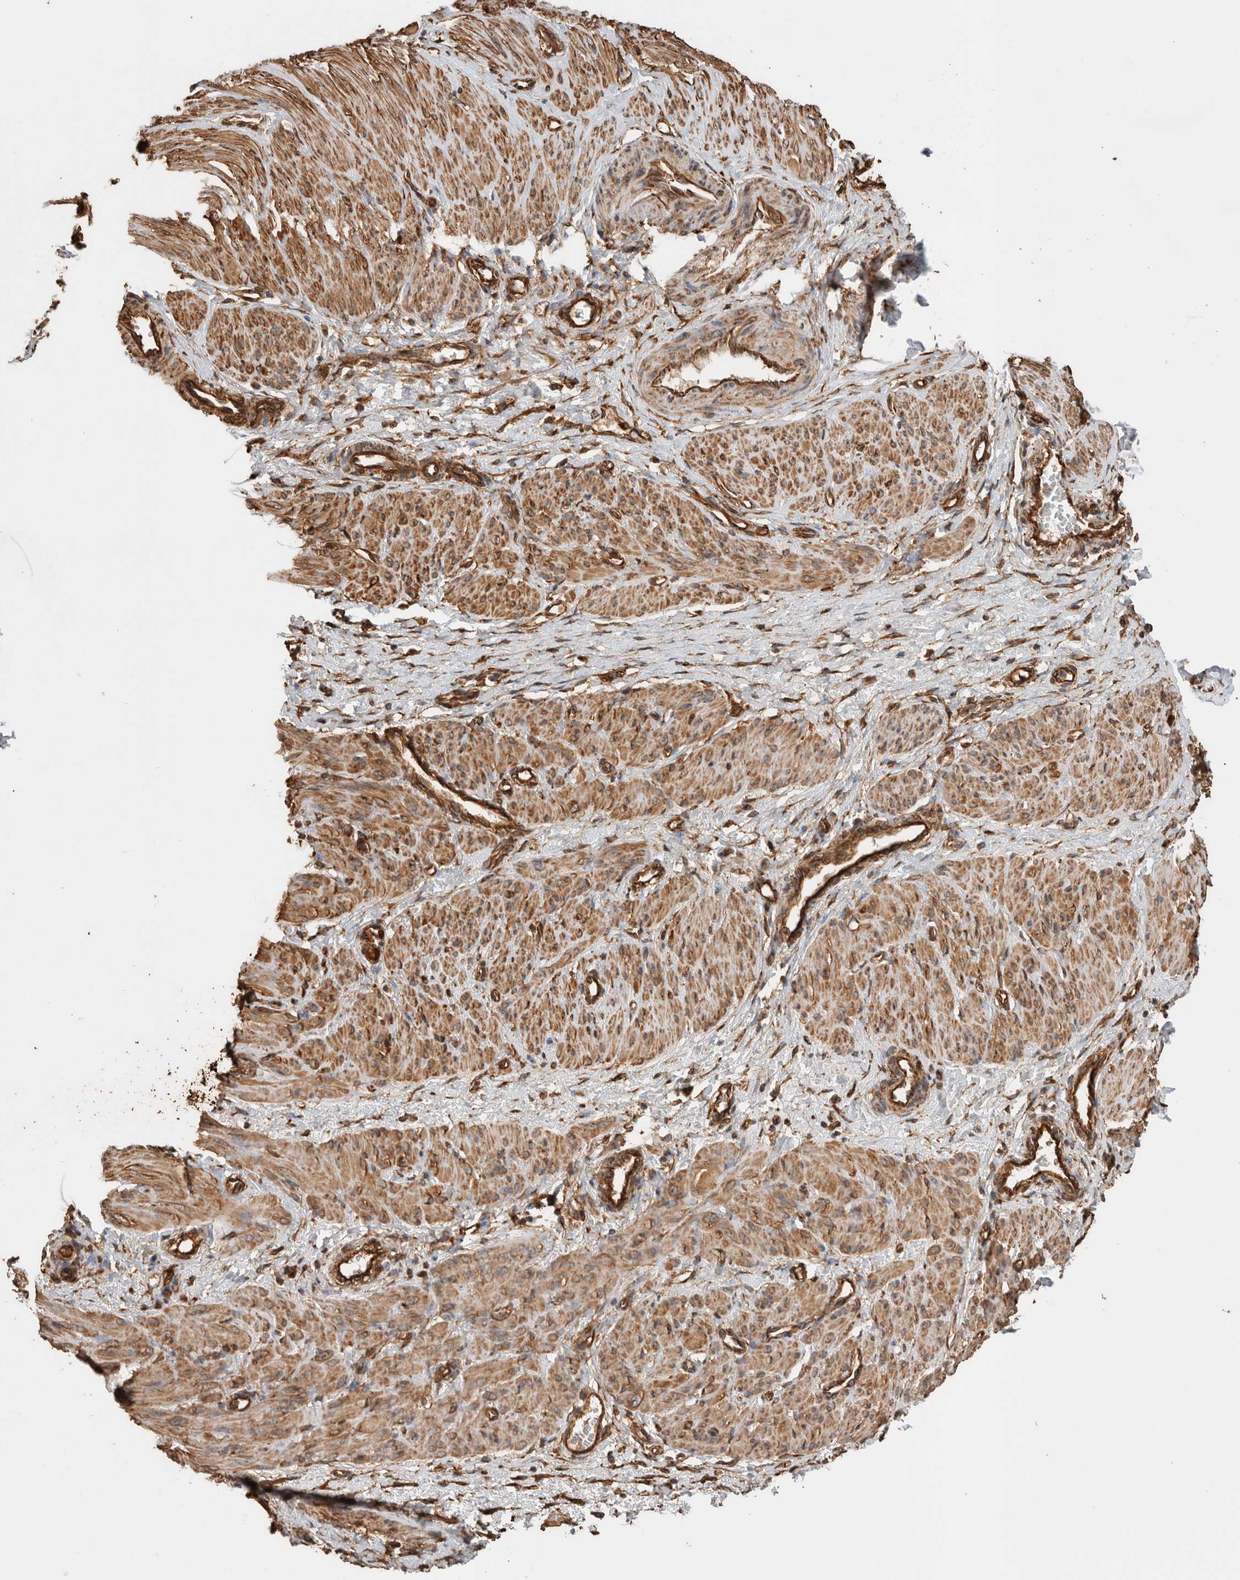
{"staining": {"intensity": "moderate", "quantity": ">75%", "location": "cytoplasmic/membranous"}, "tissue": "smooth muscle", "cell_type": "Smooth muscle cells", "image_type": "normal", "snomed": [{"axis": "morphology", "description": "Normal tissue, NOS"}, {"axis": "topography", "description": "Endometrium"}], "caption": "This micrograph reveals immunohistochemistry staining of benign human smooth muscle, with medium moderate cytoplasmic/membranous positivity in about >75% of smooth muscle cells.", "gene": "ZNF397", "patient": {"sex": "female", "age": 33}}